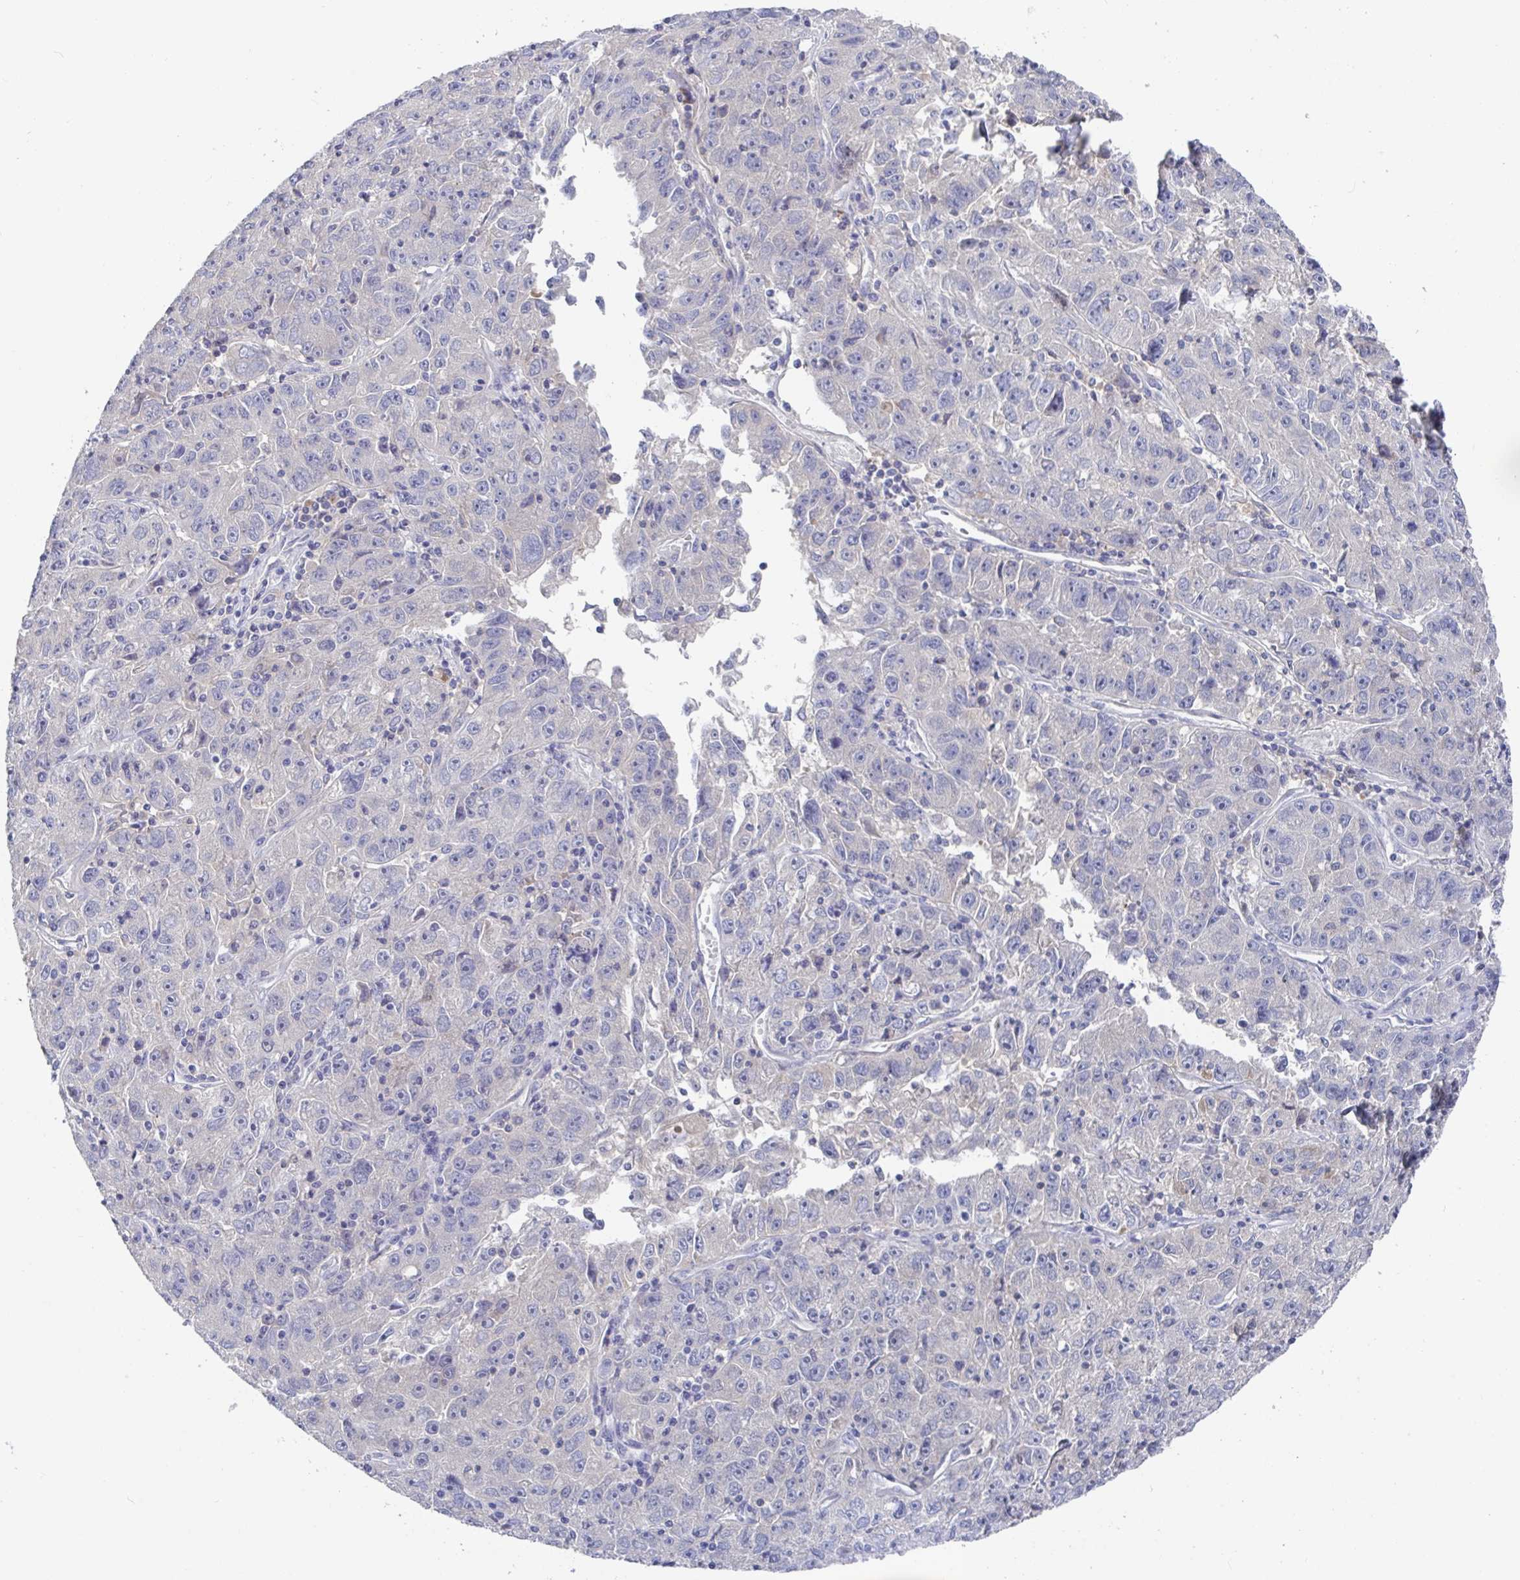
{"staining": {"intensity": "negative", "quantity": "none", "location": "none"}, "tissue": "lung cancer", "cell_type": "Tumor cells", "image_type": "cancer", "snomed": [{"axis": "morphology", "description": "Normal morphology"}, {"axis": "morphology", "description": "Adenocarcinoma, NOS"}, {"axis": "topography", "description": "Lymph node"}, {"axis": "topography", "description": "Lung"}], "caption": "Adenocarcinoma (lung) stained for a protein using immunohistochemistry (IHC) displays no positivity tumor cells.", "gene": "GPR148", "patient": {"sex": "female", "age": 57}}